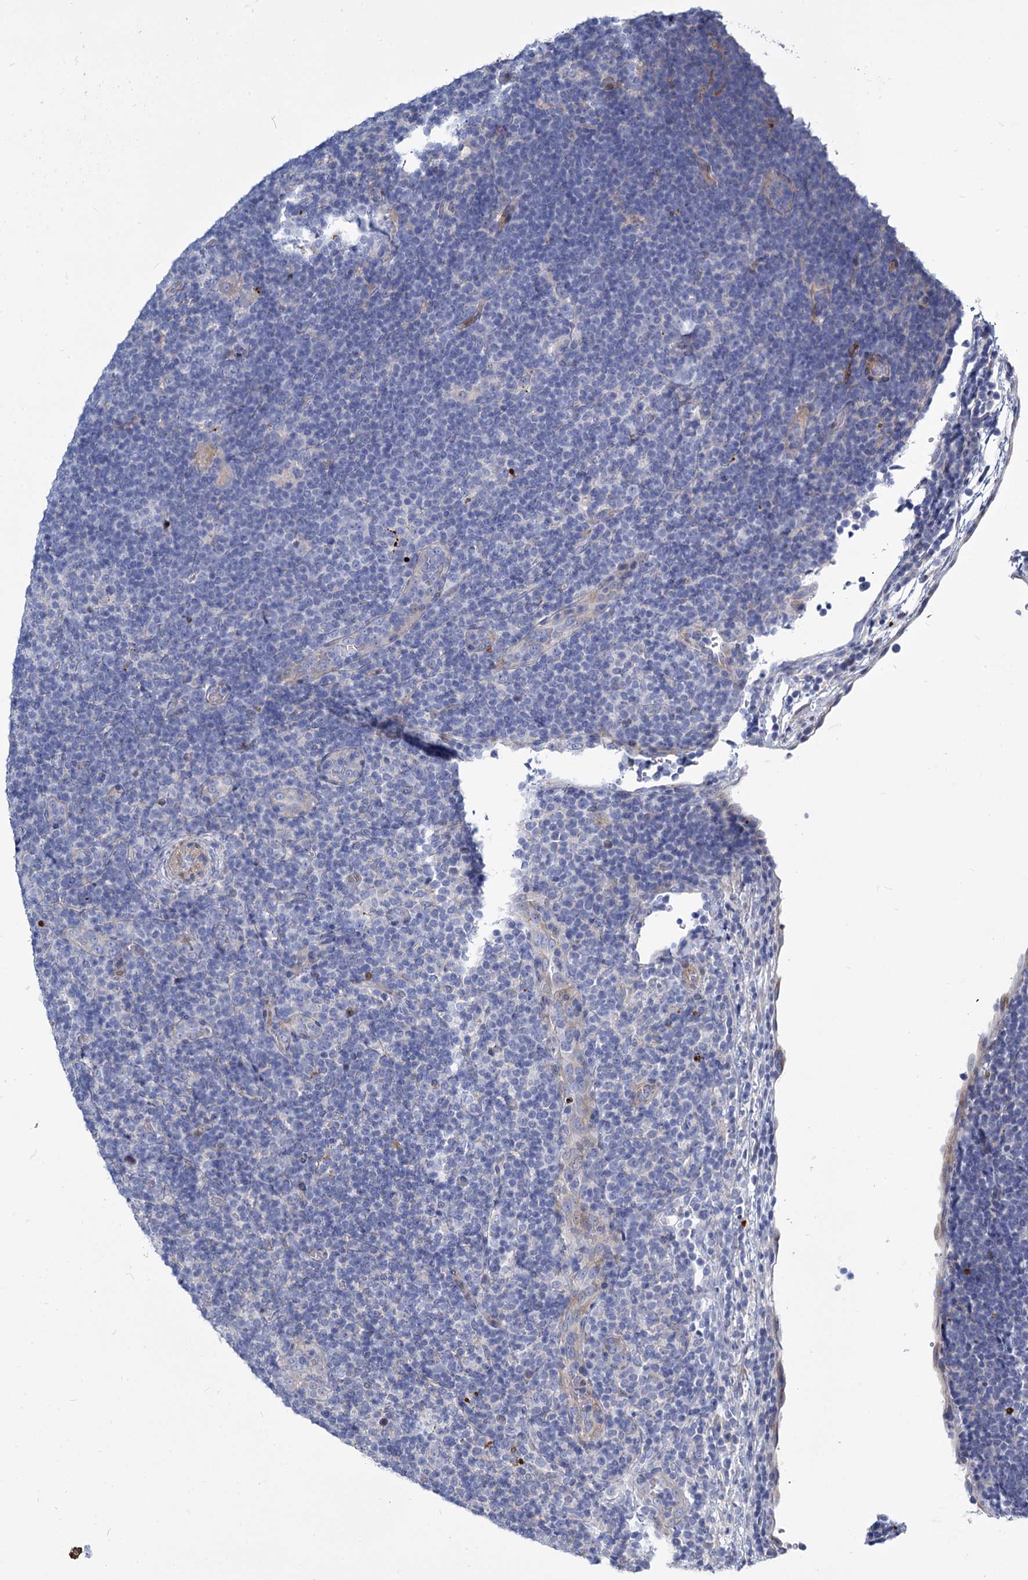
{"staining": {"intensity": "negative", "quantity": "none", "location": "none"}, "tissue": "lymphoma", "cell_type": "Tumor cells", "image_type": "cancer", "snomed": [{"axis": "morphology", "description": "Hodgkin's disease, NOS"}, {"axis": "topography", "description": "Lymph node"}], "caption": "High magnification brightfield microscopy of Hodgkin's disease stained with DAB (3,3'-diaminobenzidine) (brown) and counterstained with hematoxylin (blue): tumor cells show no significant staining.", "gene": "TRIM77", "patient": {"sex": "female", "age": 57}}